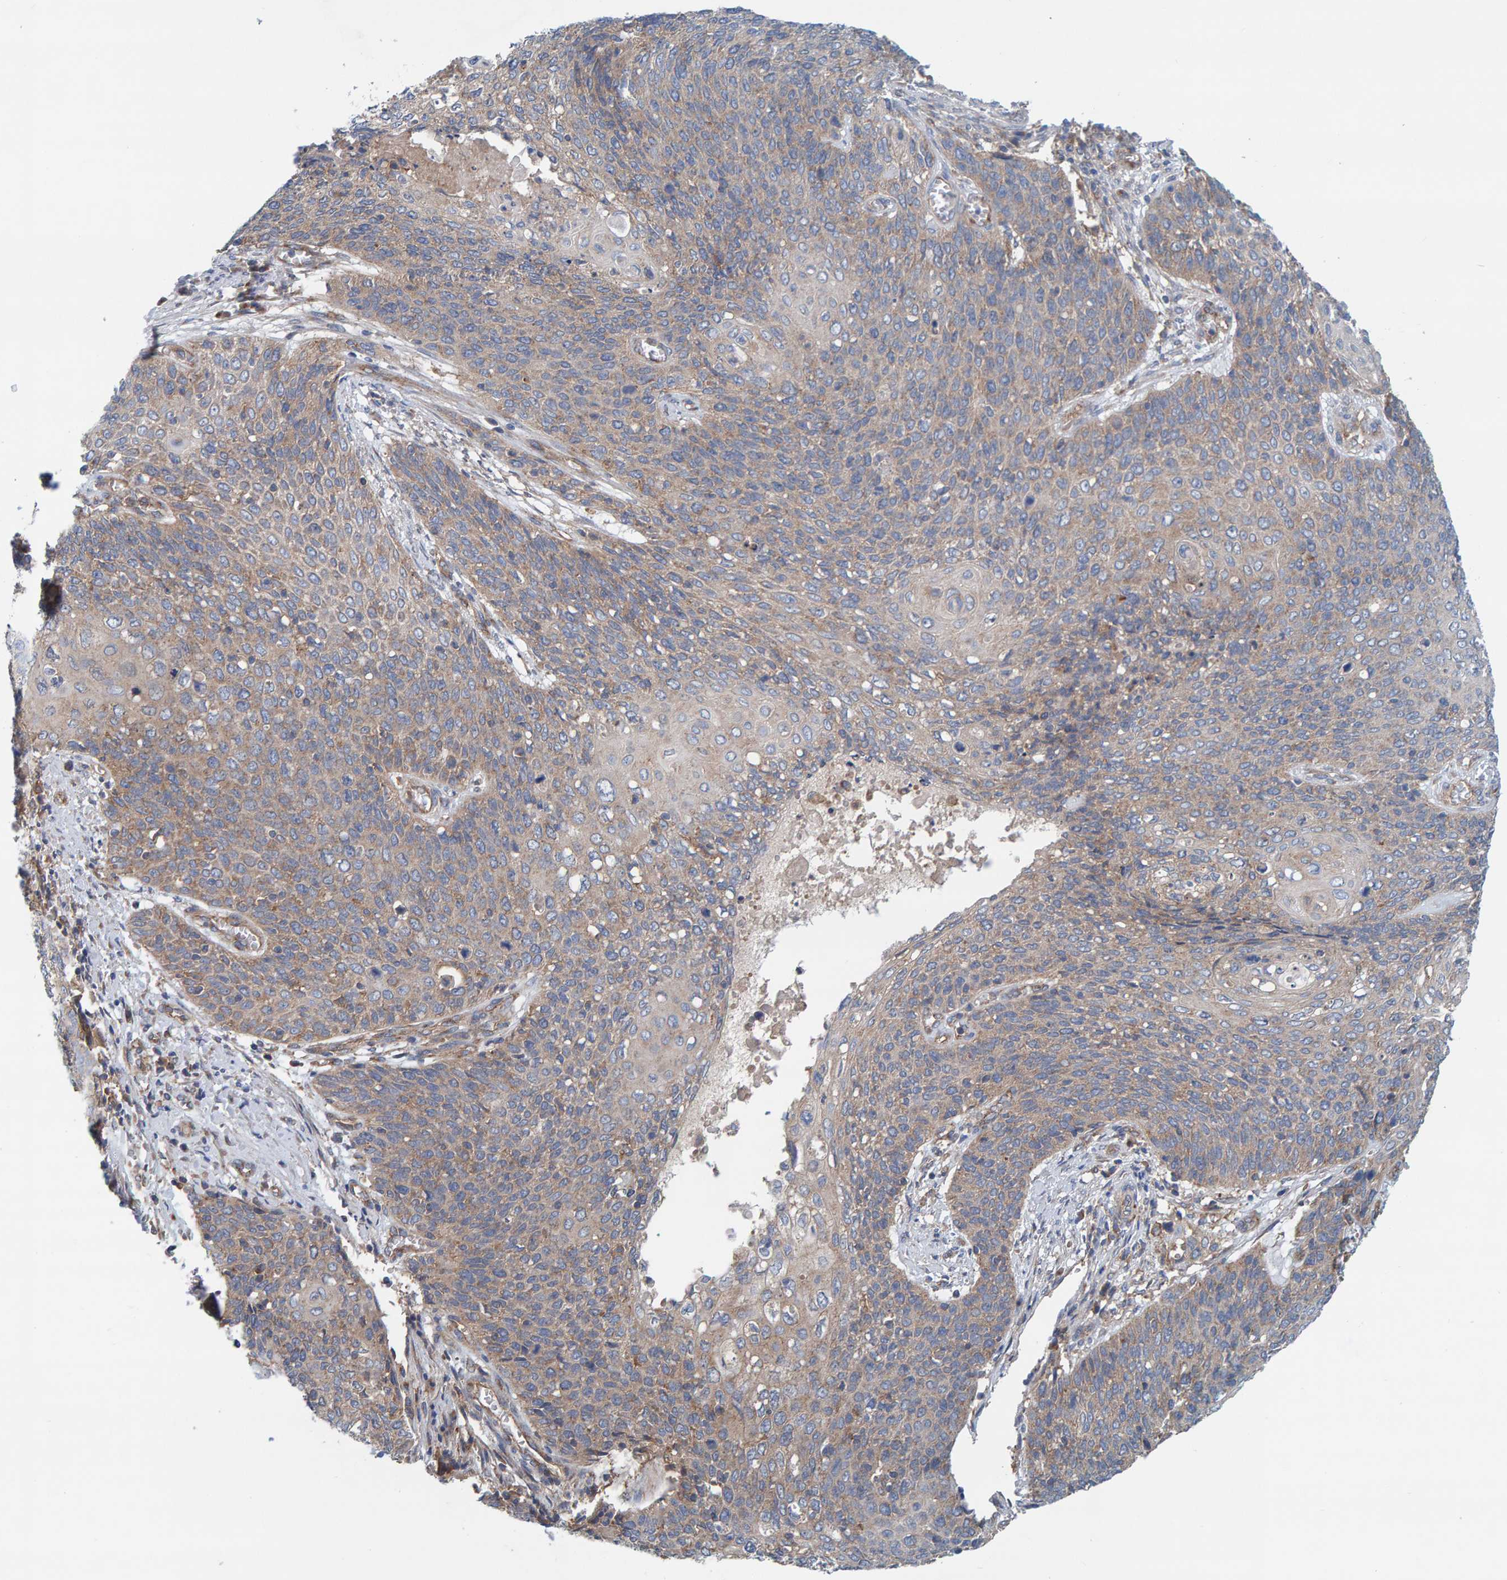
{"staining": {"intensity": "weak", "quantity": ">75%", "location": "cytoplasmic/membranous"}, "tissue": "cervical cancer", "cell_type": "Tumor cells", "image_type": "cancer", "snomed": [{"axis": "morphology", "description": "Squamous cell carcinoma, NOS"}, {"axis": "topography", "description": "Cervix"}], "caption": "IHC image of neoplastic tissue: cervical cancer (squamous cell carcinoma) stained using immunohistochemistry displays low levels of weak protein expression localized specifically in the cytoplasmic/membranous of tumor cells, appearing as a cytoplasmic/membranous brown color.", "gene": "MKLN1", "patient": {"sex": "female", "age": 39}}